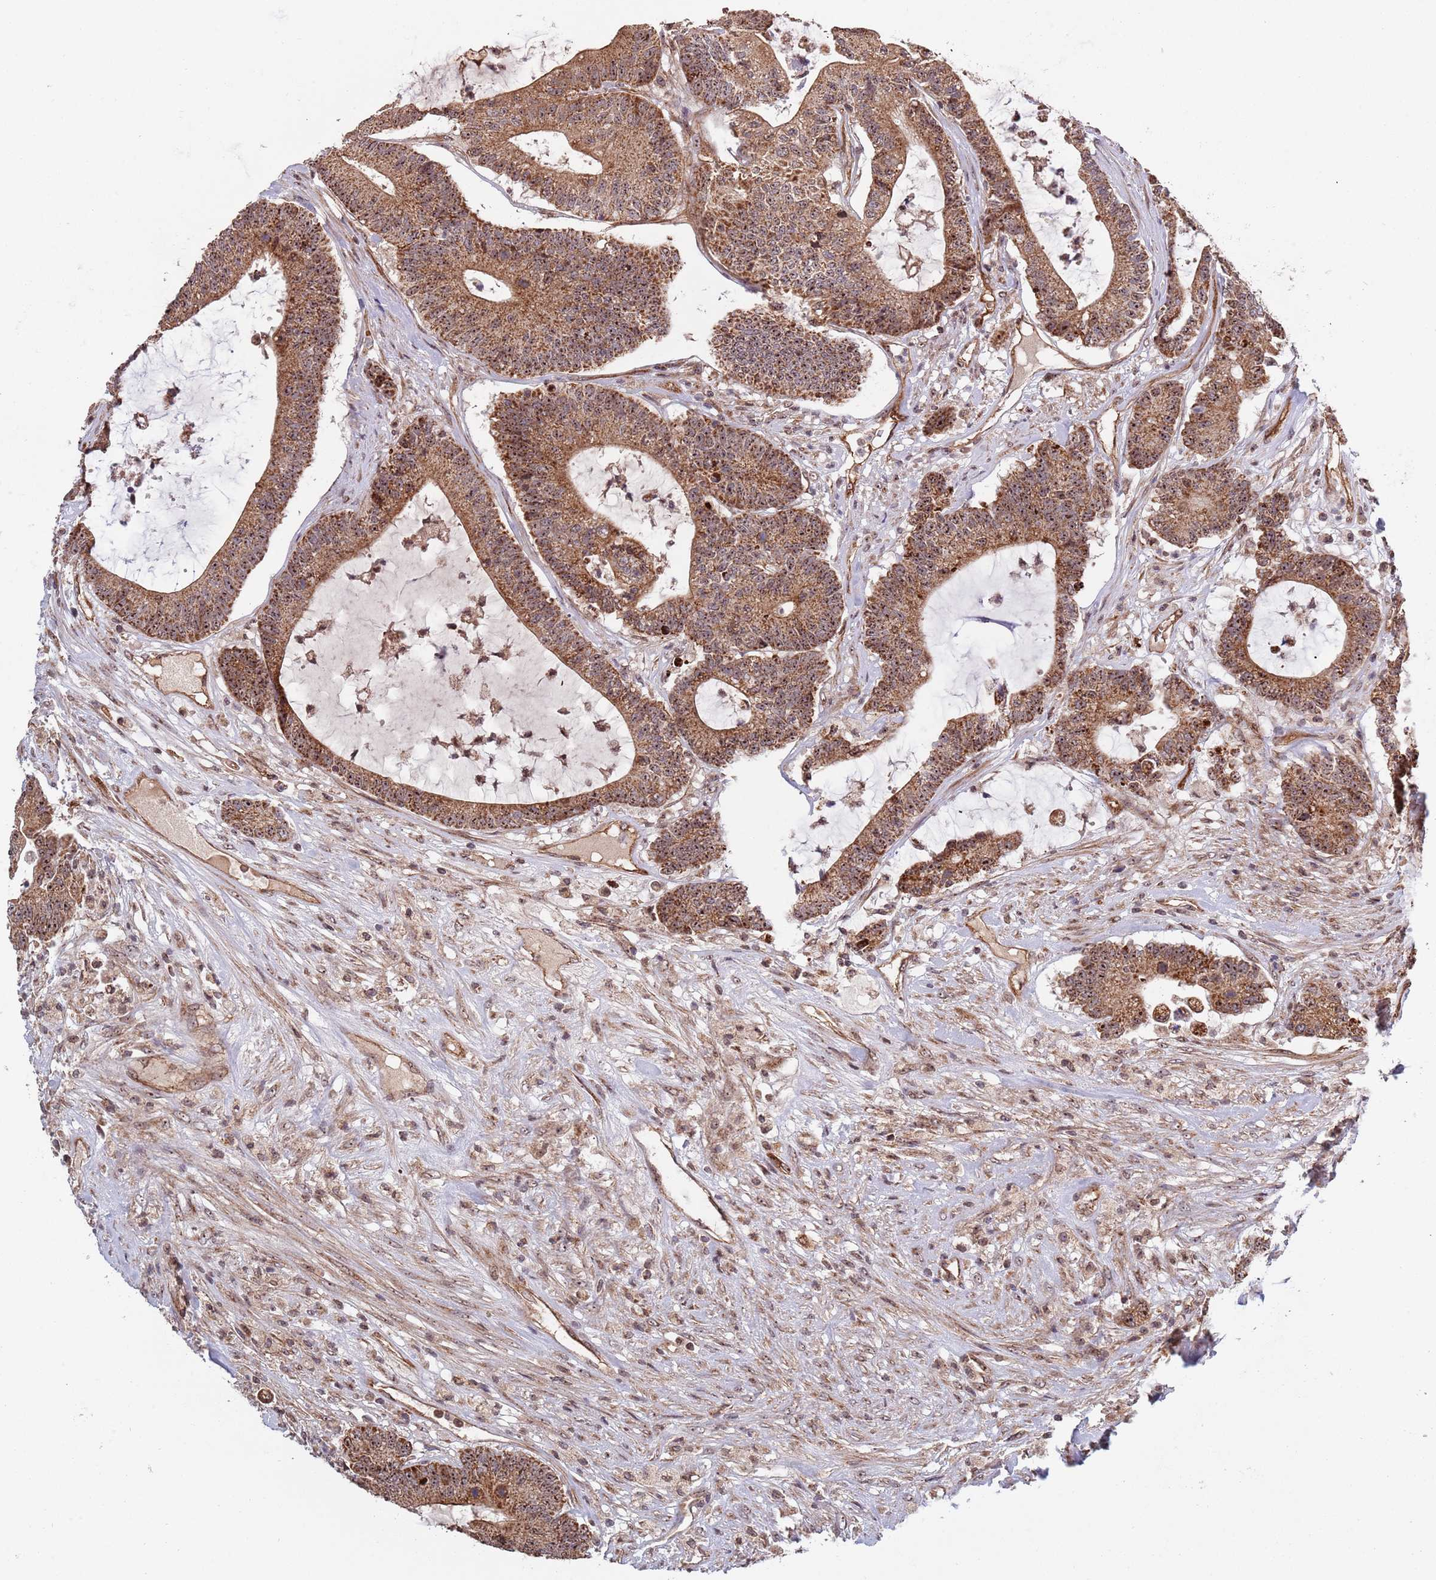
{"staining": {"intensity": "moderate", "quantity": ">75%", "location": "cytoplasmic/membranous,nuclear"}, "tissue": "colorectal cancer", "cell_type": "Tumor cells", "image_type": "cancer", "snomed": [{"axis": "morphology", "description": "Adenocarcinoma, NOS"}, {"axis": "topography", "description": "Colon"}], "caption": "Immunohistochemical staining of colorectal cancer shows medium levels of moderate cytoplasmic/membranous and nuclear protein positivity in about >75% of tumor cells.", "gene": "DCHS1", "patient": {"sex": "female", "age": 84}}